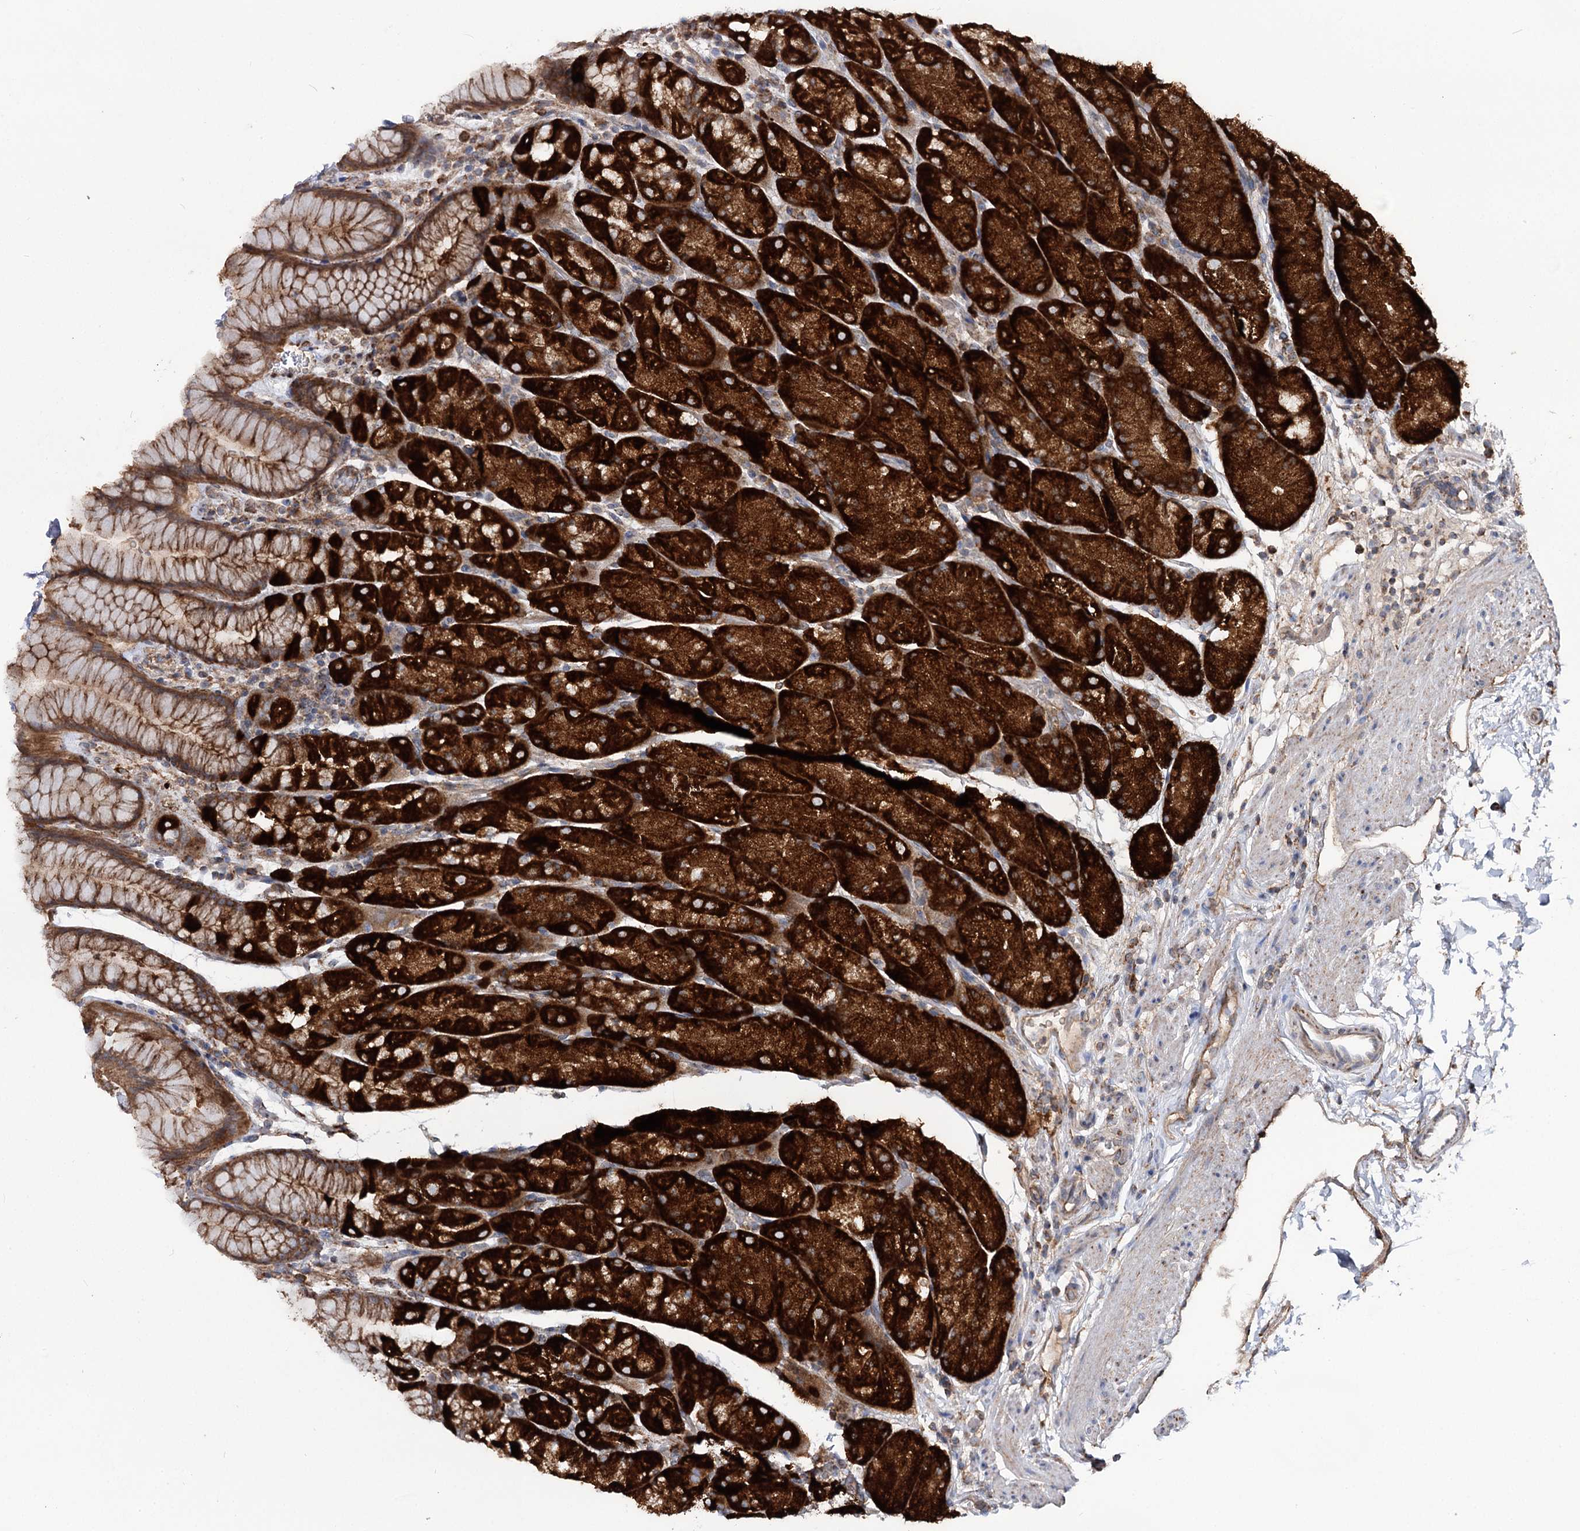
{"staining": {"intensity": "strong", "quantity": "25%-75%", "location": "cytoplasmic/membranous"}, "tissue": "stomach", "cell_type": "Glandular cells", "image_type": "normal", "snomed": [{"axis": "morphology", "description": "Normal tissue, NOS"}, {"axis": "topography", "description": "Stomach, upper"}, {"axis": "topography", "description": "Stomach, lower"}], "caption": "Protein positivity by immunohistochemistry displays strong cytoplasmic/membranous expression in about 25%-75% of glandular cells in benign stomach.", "gene": "MSANTD2", "patient": {"sex": "male", "age": 67}}